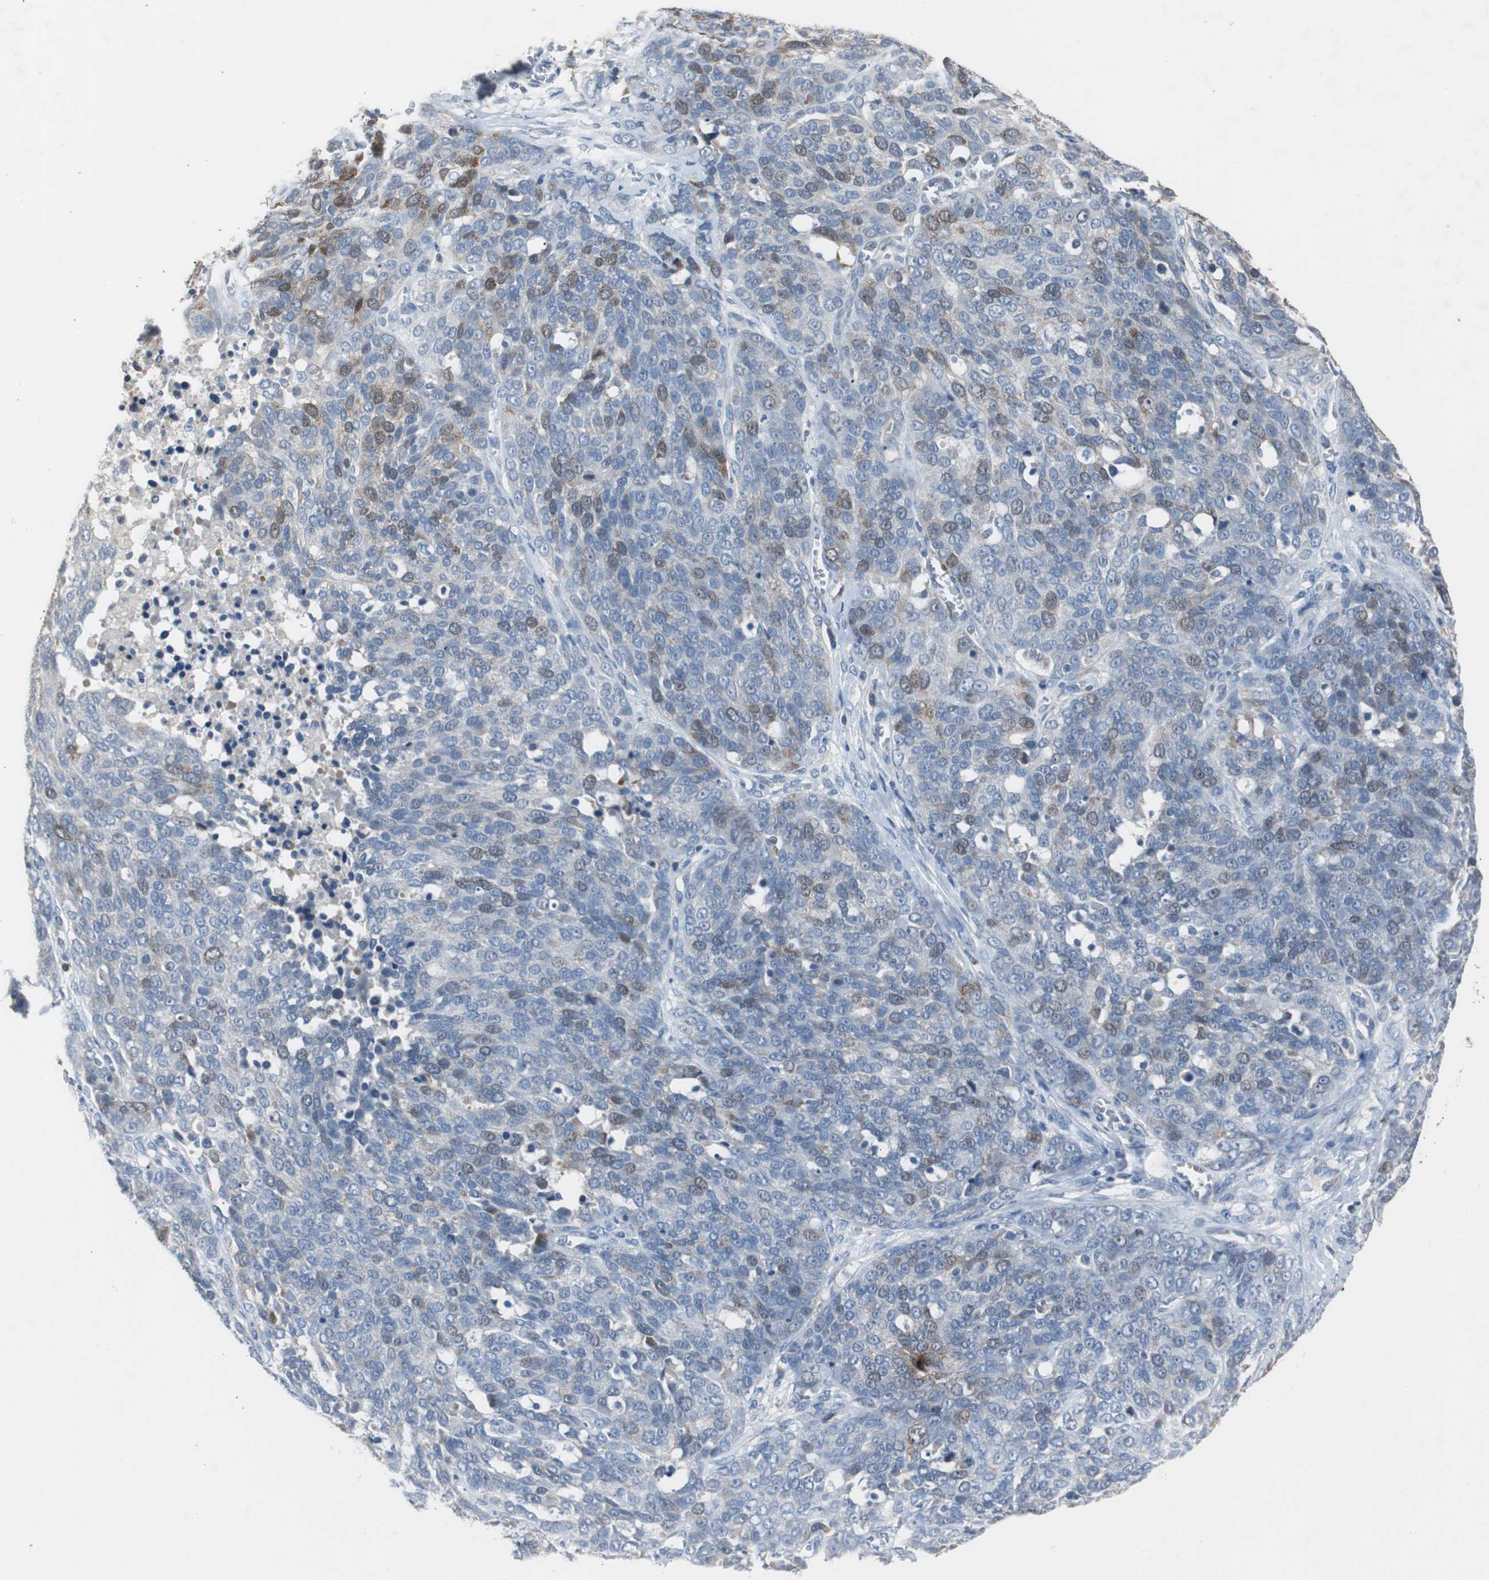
{"staining": {"intensity": "moderate", "quantity": "<25%", "location": "cytoplasmic/membranous"}, "tissue": "ovarian cancer", "cell_type": "Tumor cells", "image_type": "cancer", "snomed": [{"axis": "morphology", "description": "Cystadenocarcinoma, serous, NOS"}, {"axis": "topography", "description": "Ovary"}], "caption": "Brown immunohistochemical staining in ovarian cancer (serous cystadenocarcinoma) shows moderate cytoplasmic/membranous positivity in about <25% of tumor cells. Ihc stains the protein of interest in brown and the nuclei are stained blue.", "gene": "TK1", "patient": {"sex": "female", "age": 44}}